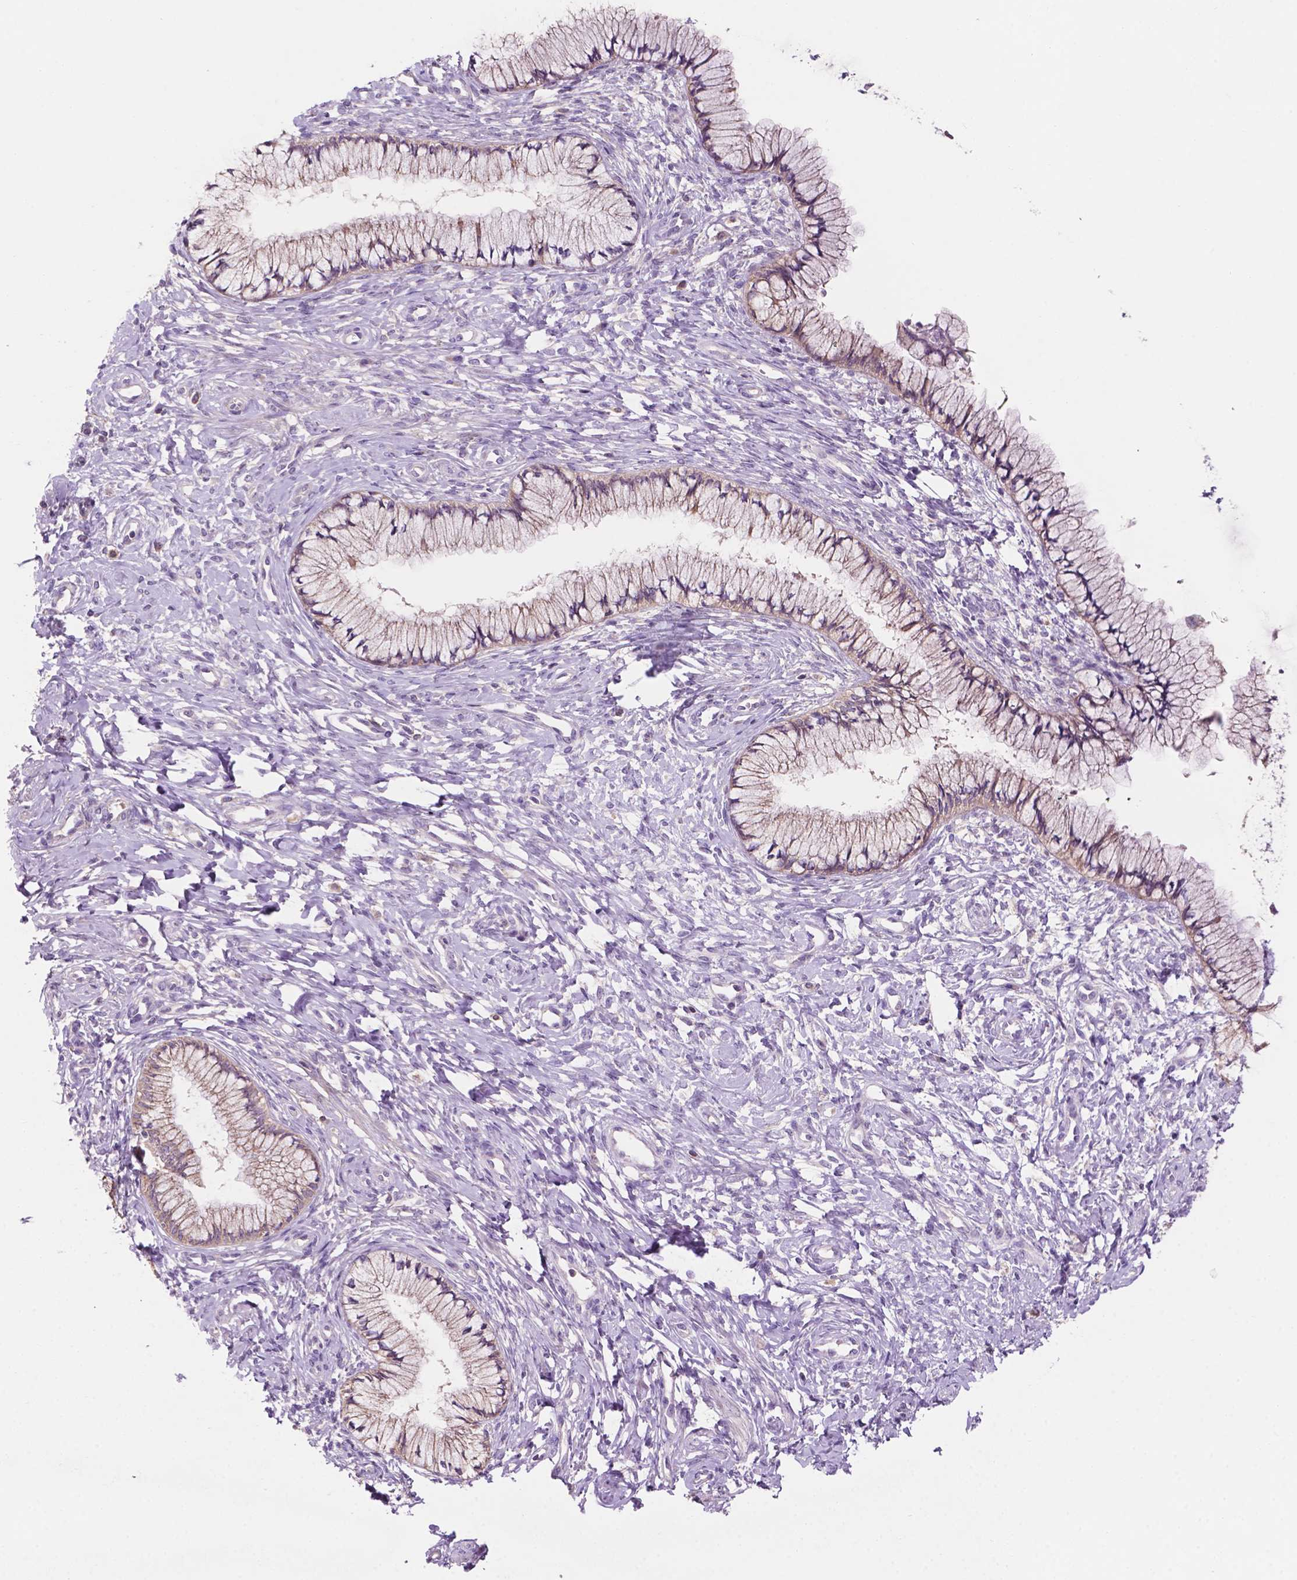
{"staining": {"intensity": "weak", "quantity": "25%-75%", "location": "cytoplasmic/membranous"}, "tissue": "cervix", "cell_type": "Glandular cells", "image_type": "normal", "snomed": [{"axis": "morphology", "description": "Normal tissue, NOS"}, {"axis": "topography", "description": "Cervix"}], "caption": "Immunohistochemistry micrograph of normal cervix: cervix stained using IHC displays low levels of weak protein expression localized specifically in the cytoplasmic/membranous of glandular cells, appearing as a cytoplasmic/membranous brown color.", "gene": "MKRN2OS", "patient": {"sex": "female", "age": 37}}